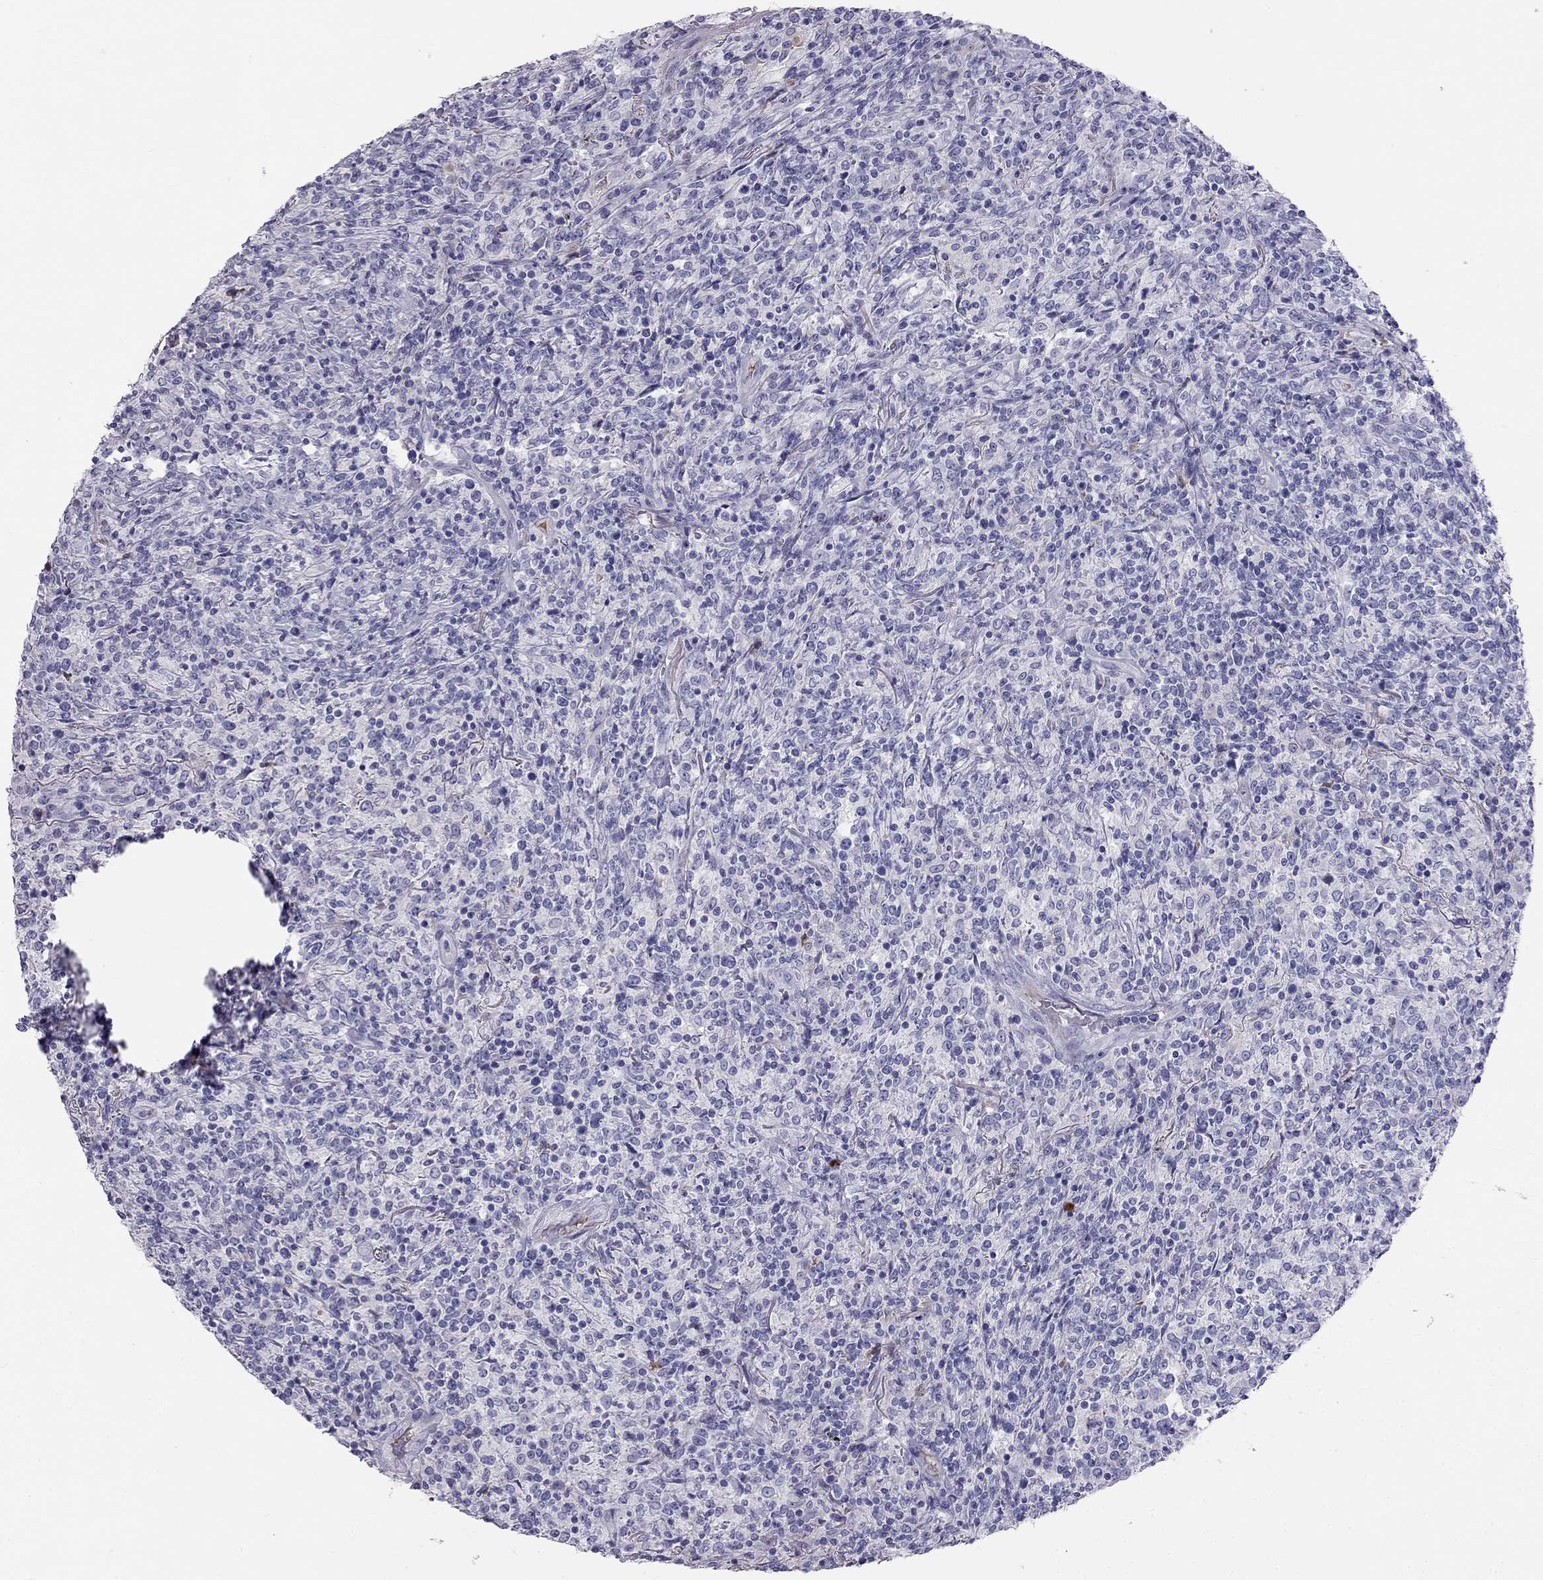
{"staining": {"intensity": "negative", "quantity": "none", "location": "none"}, "tissue": "lymphoma", "cell_type": "Tumor cells", "image_type": "cancer", "snomed": [{"axis": "morphology", "description": "Malignant lymphoma, non-Hodgkin's type, High grade"}, {"axis": "topography", "description": "Lung"}], "caption": "The micrograph exhibits no significant expression in tumor cells of lymphoma.", "gene": "KLRG1", "patient": {"sex": "male", "age": 79}}